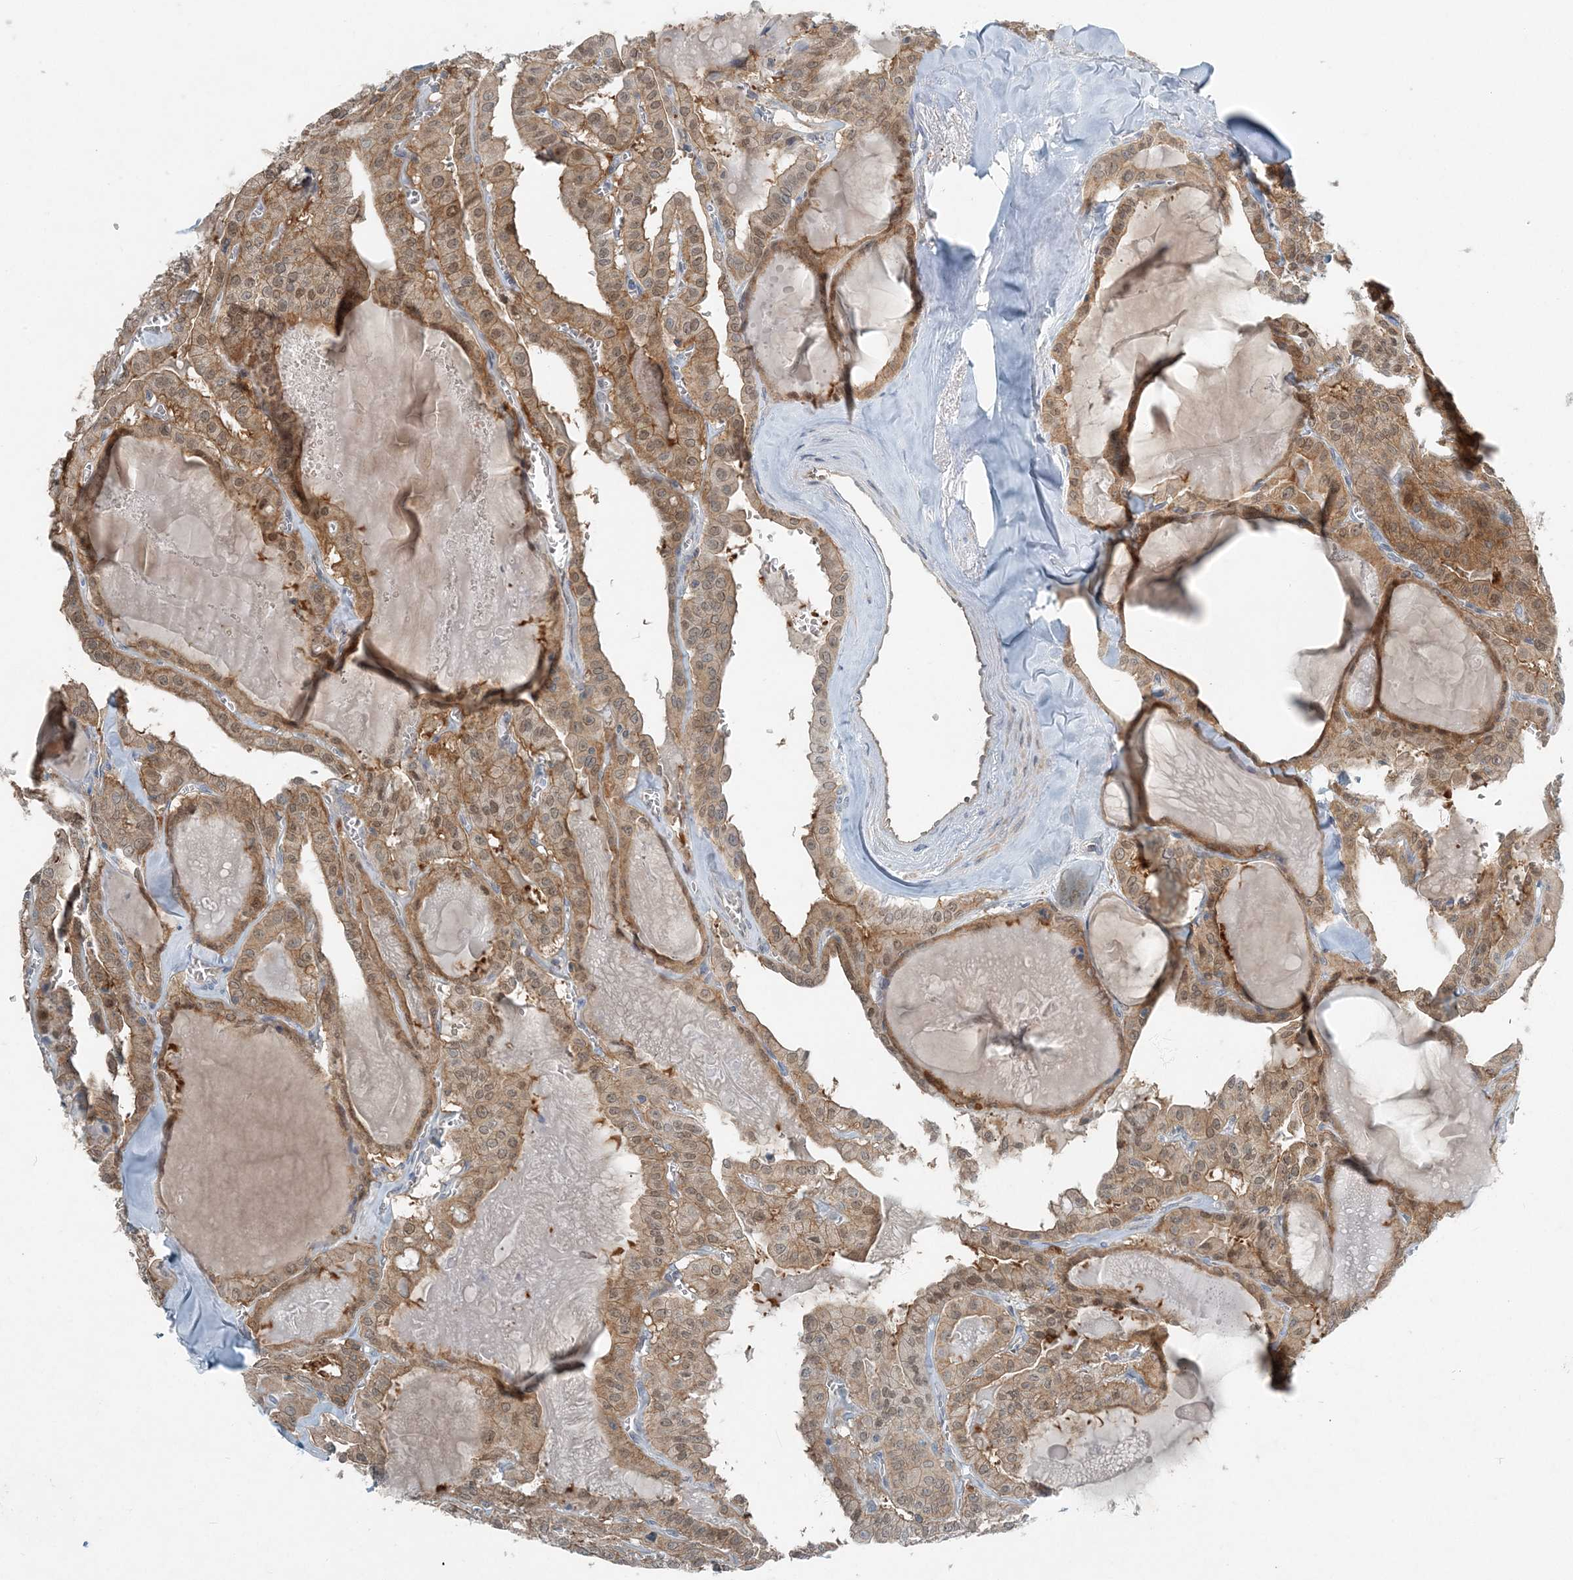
{"staining": {"intensity": "moderate", "quantity": ">75%", "location": "cytoplasmic/membranous,nuclear"}, "tissue": "thyroid cancer", "cell_type": "Tumor cells", "image_type": "cancer", "snomed": [{"axis": "morphology", "description": "Papillary adenocarcinoma, NOS"}, {"axis": "topography", "description": "Thyroid gland"}], "caption": "Approximately >75% of tumor cells in thyroid cancer exhibit moderate cytoplasmic/membranous and nuclear protein staining as visualized by brown immunohistochemical staining.", "gene": "ARMH1", "patient": {"sex": "male", "age": 52}}